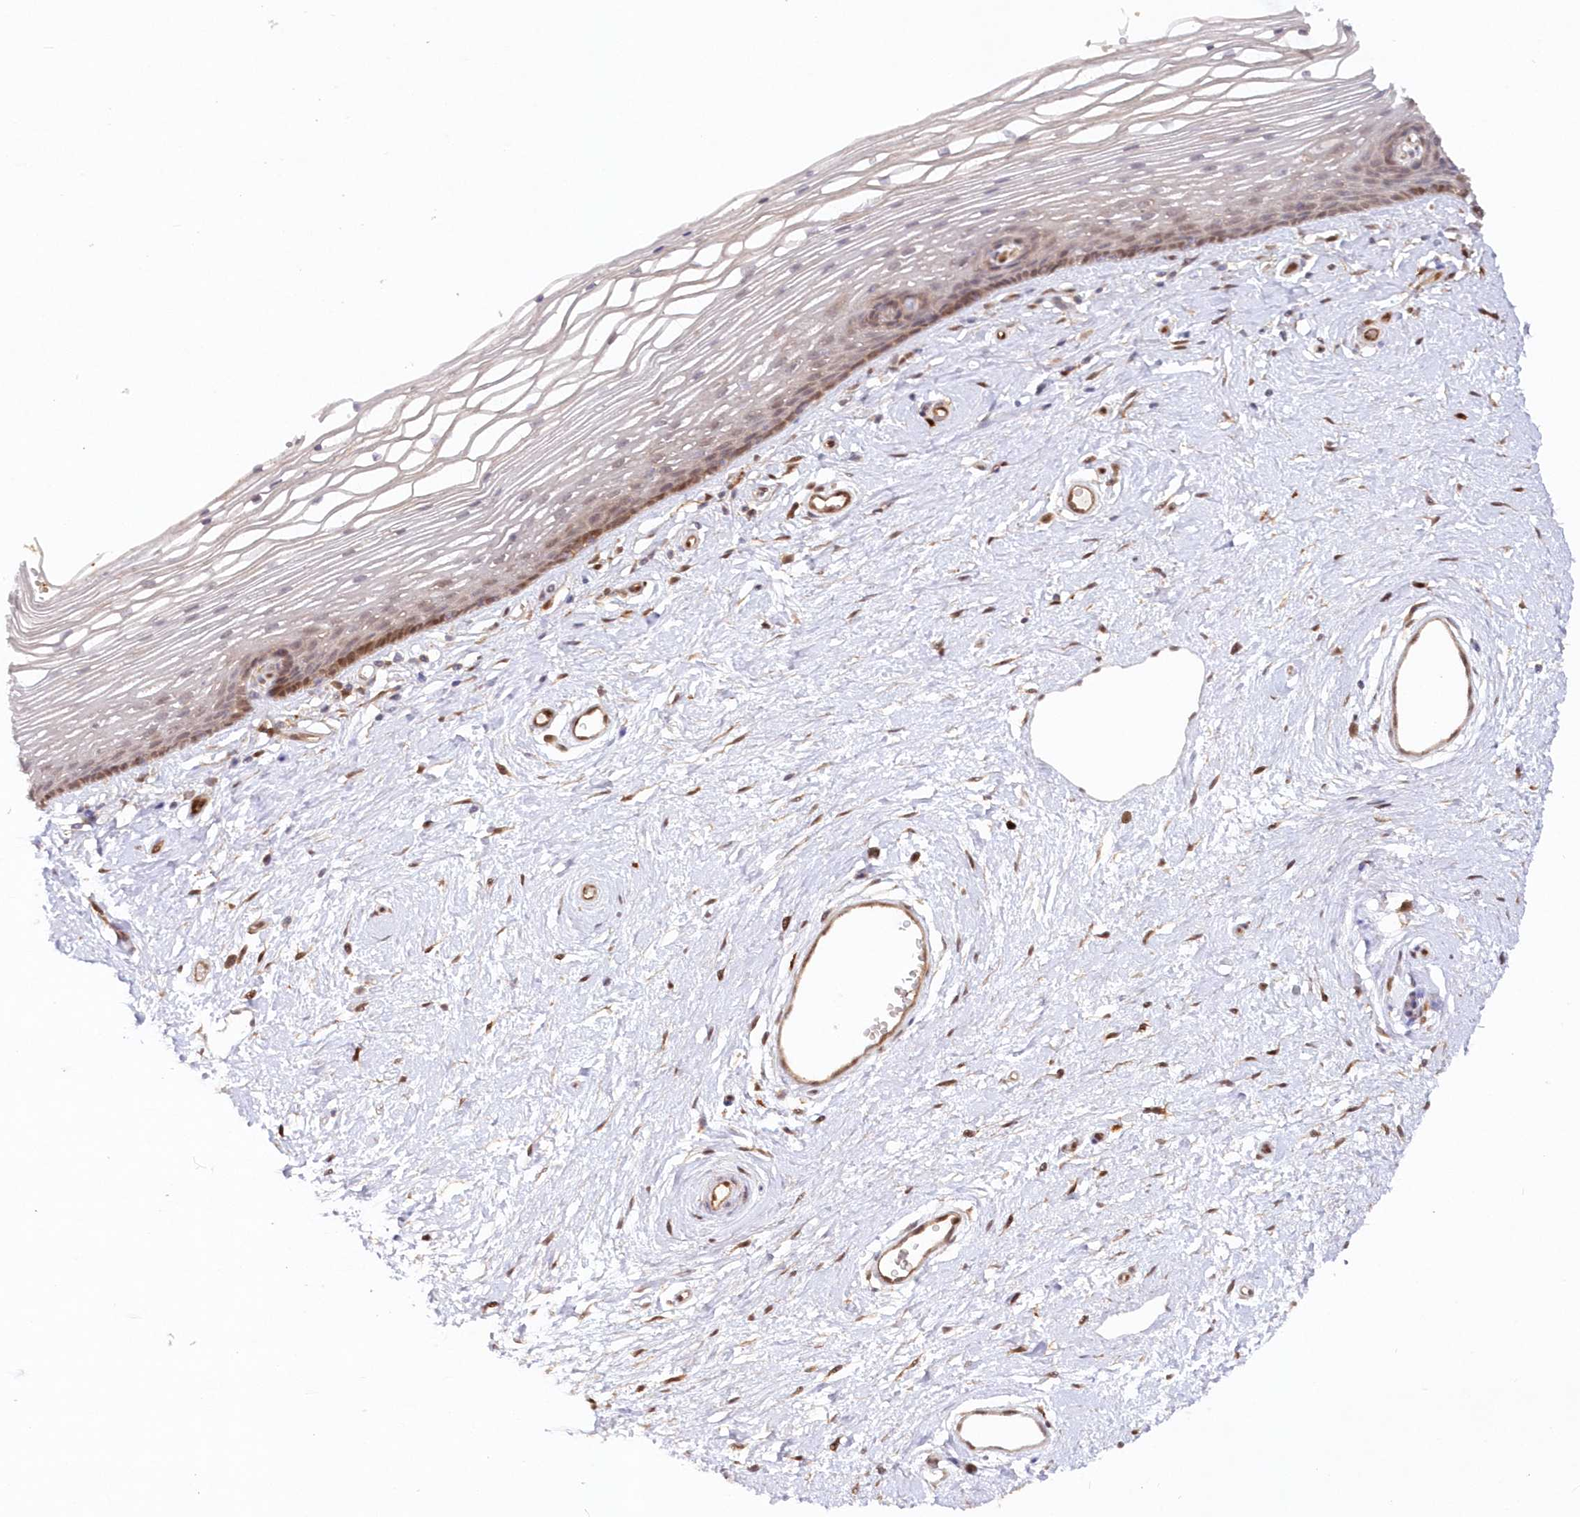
{"staining": {"intensity": "moderate", "quantity": "<25%", "location": "cytoplasmic/membranous,nuclear"}, "tissue": "vagina", "cell_type": "Squamous epithelial cells", "image_type": "normal", "snomed": [{"axis": "morphology", "description": "Normal tissue, NOS"}, {"axis": "topography", "description": "Vagina"}], "caption": "High-power microscopy captured an immunohistochemistry micrograph of unremarkable vagina, revealing moderate cytoplasmic/membranous,nuclear expression in approximately <25% of squamous epithelial cells.", "gene": "GBE1", "patient": {"sex": "female", "age": 46}}